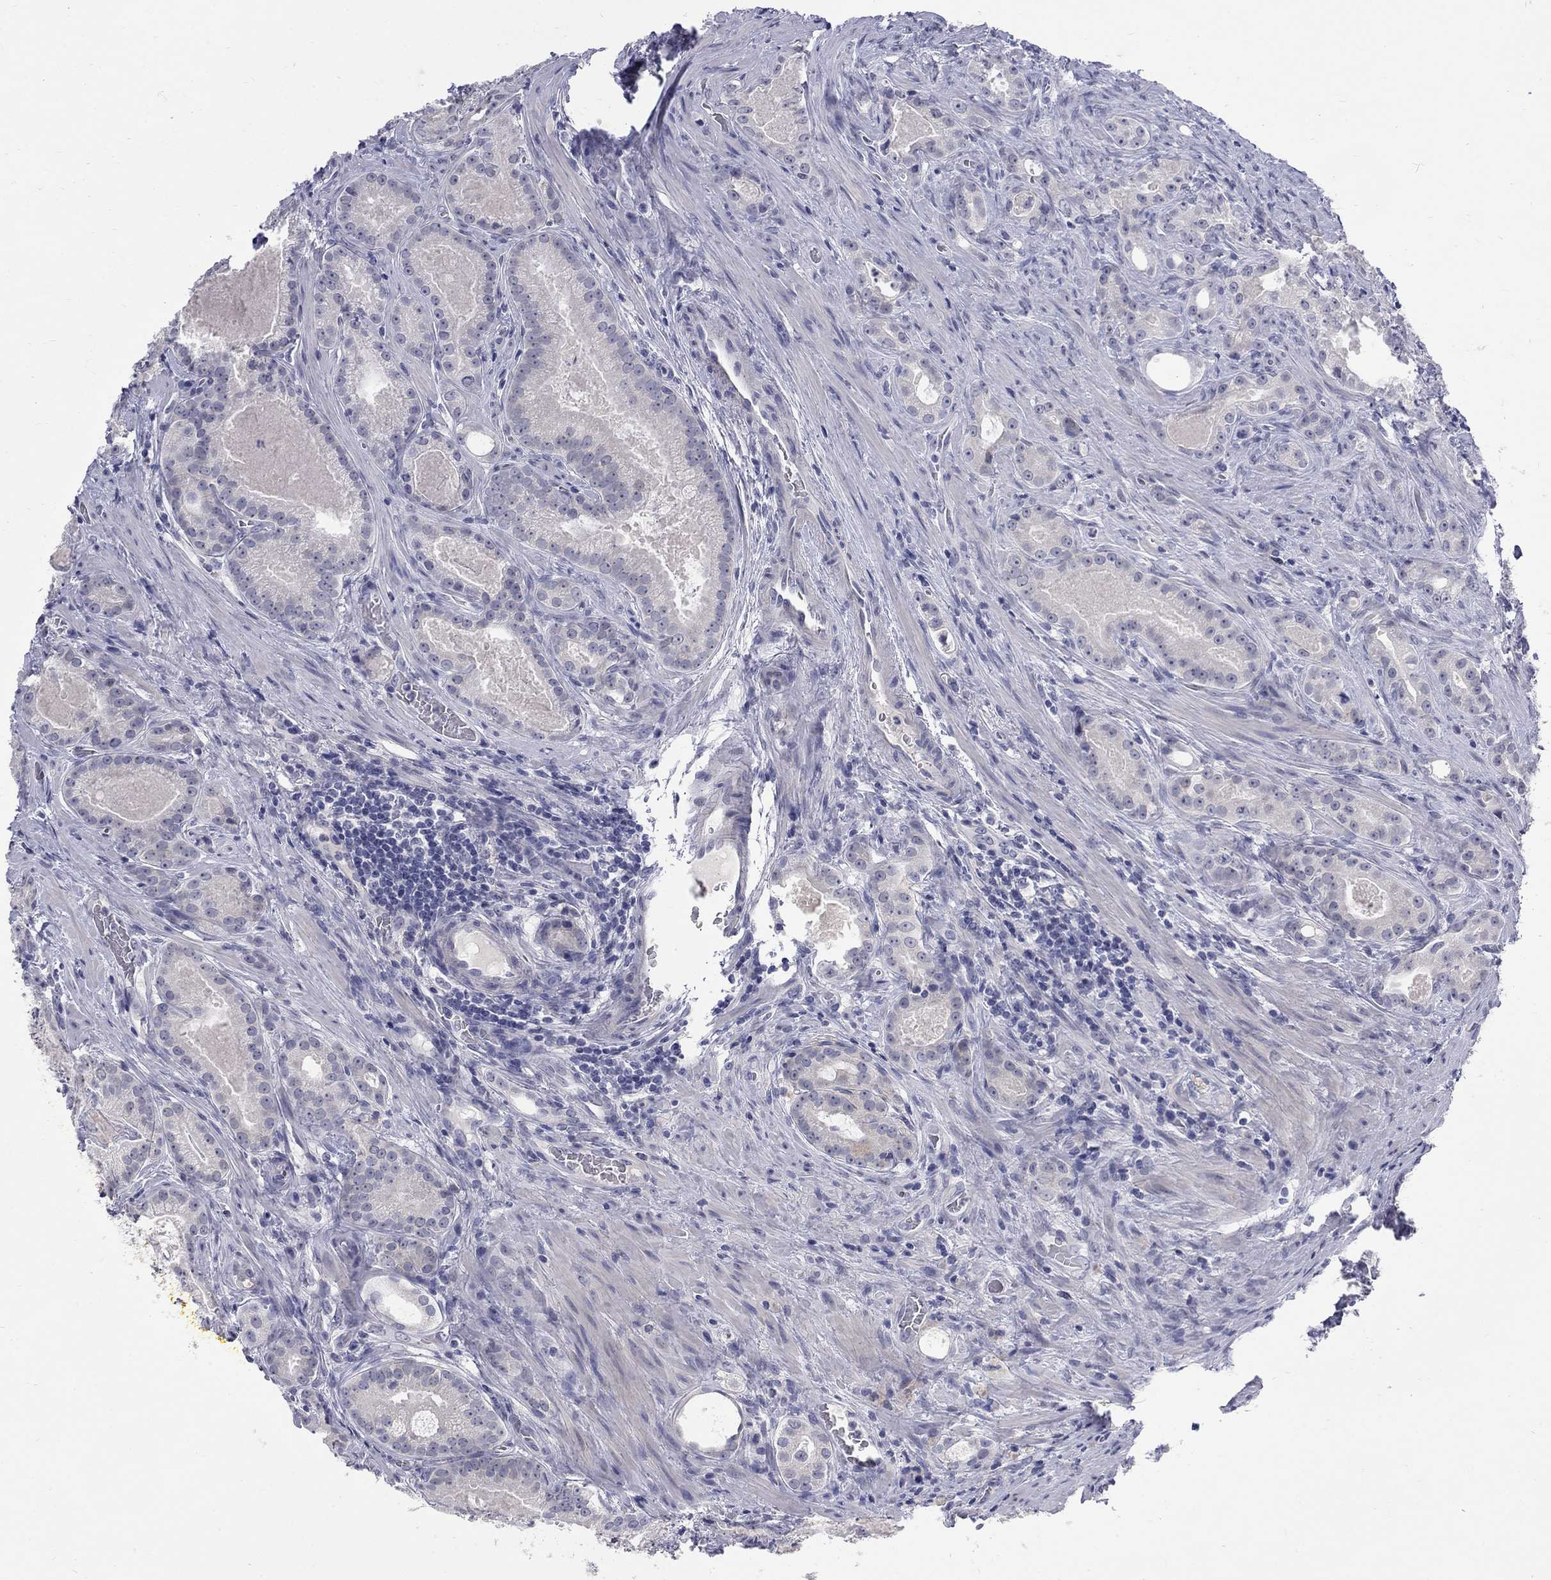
{"staining": {"intensity": "negative", "quantity": "none", "location": "none"}, "tissue": "prostate cancer", "cell_type": "Tumor cells", "image_type": "cancer", "snomed": [{"axis": "morphology", "description": "Adenocarcinoma, NOS"}, {"axis": "topography", "description": "Prostate"}], "caption": "High power microscopy micrograph of an immunohistochemistry image of prostate cancer (adenocarcinoma), revealing no significant positivity in tumor cells.", "gene": "CTNND2", "patient": {"sex": "male", "age": 61}}